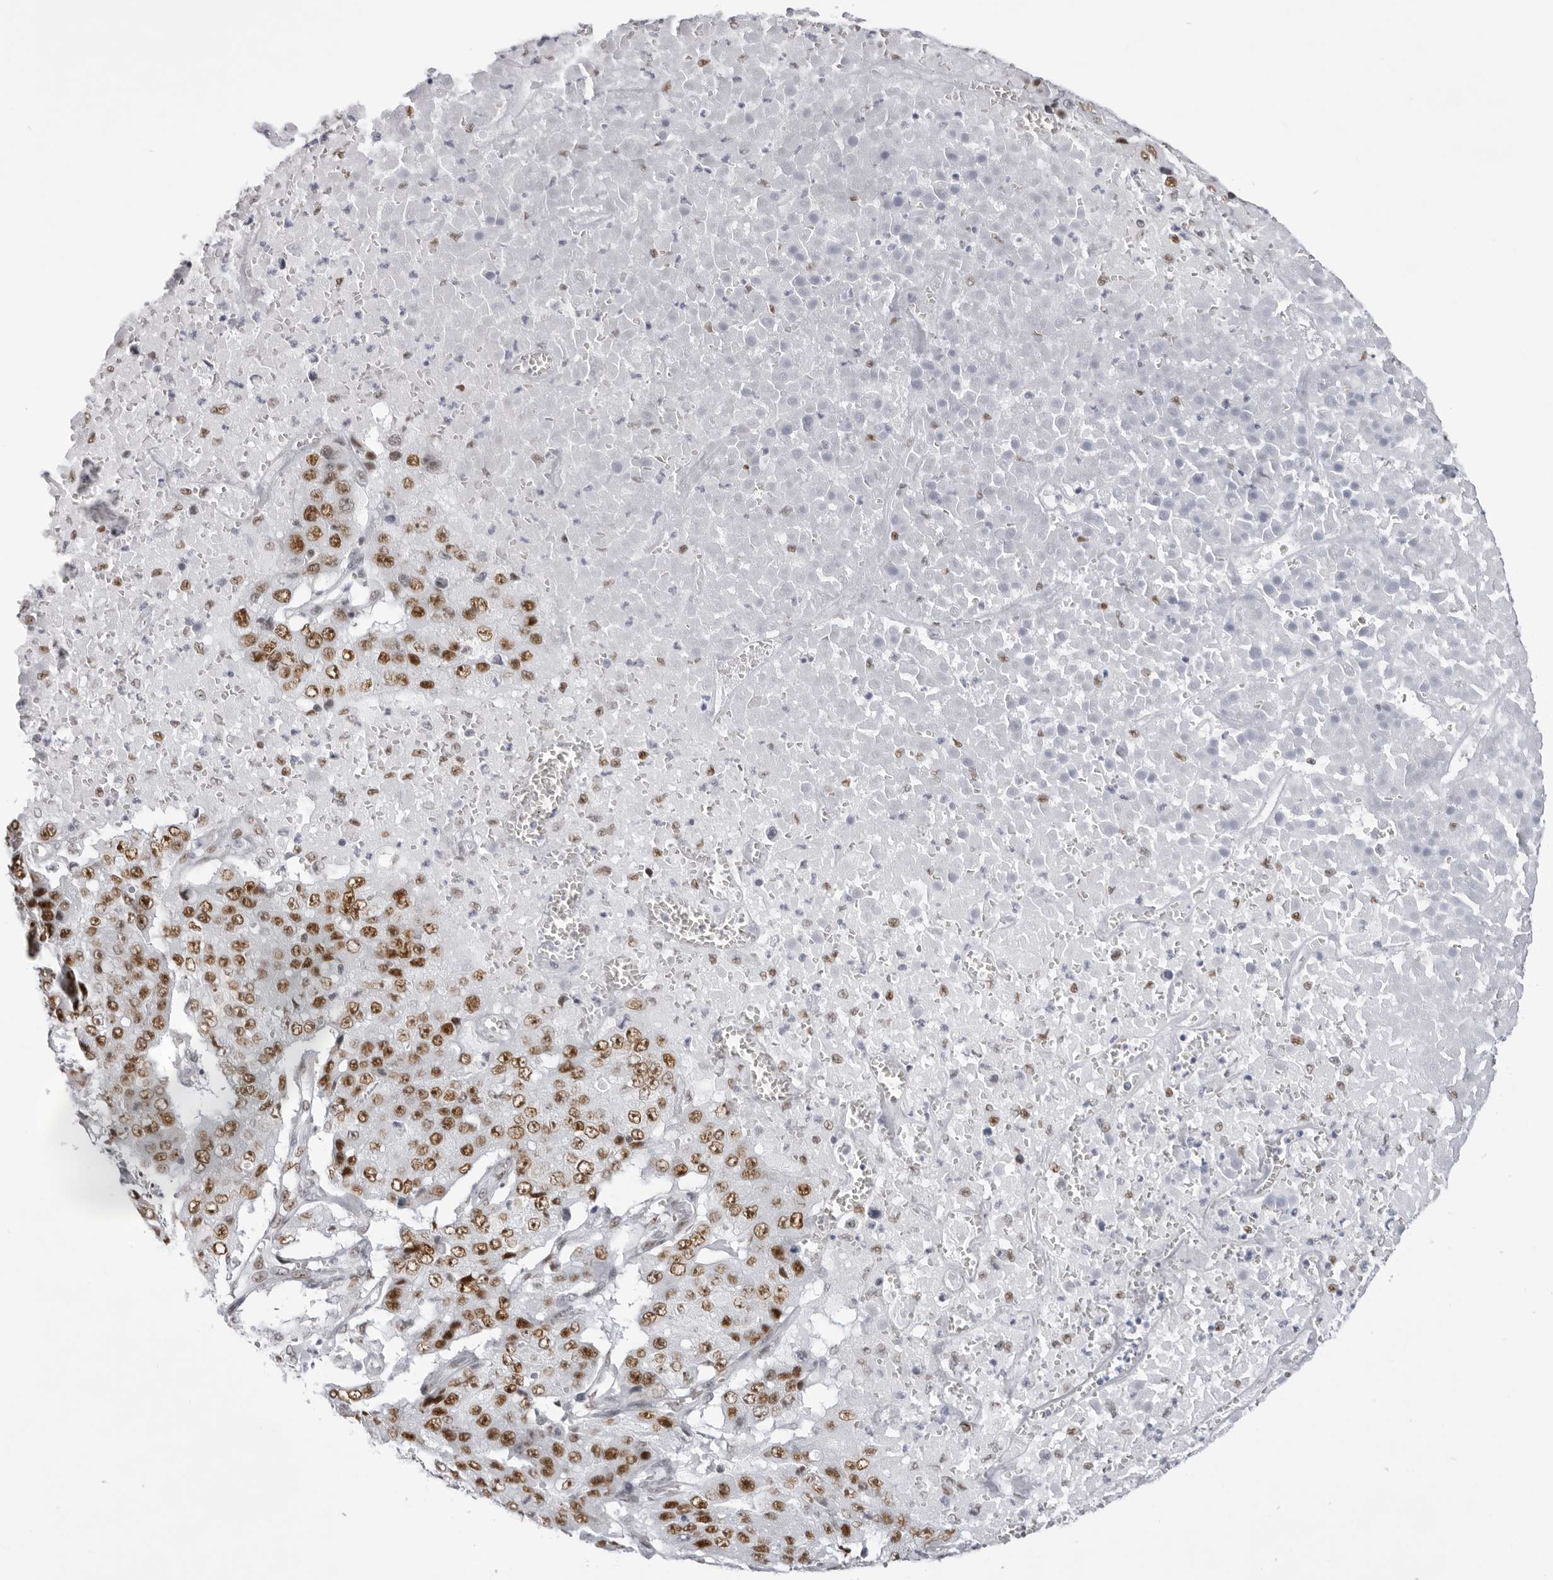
{"staining": {"intensity": "moderate", "quantity": ">75%", "location": "nuclear"}, "tissue": "pancreatic cancer", "cell_type": "Tumor cells", "image_type": "cancer", "snomed": [{"axis": "morphology", "description": "Adenocarcinoma, NOS"}, {"axis": "topography", "description": "Pancreas"}], "caption": "A histopathology image of pancreatic cancer stained for a protein displays moderate nuclear brown staining in tumor cells. (brown staining indicates protein expression, while blue staining denotes nuclei).", "gene": "IRF2BP2", "patient": {"sex": "male", "age": 50}}